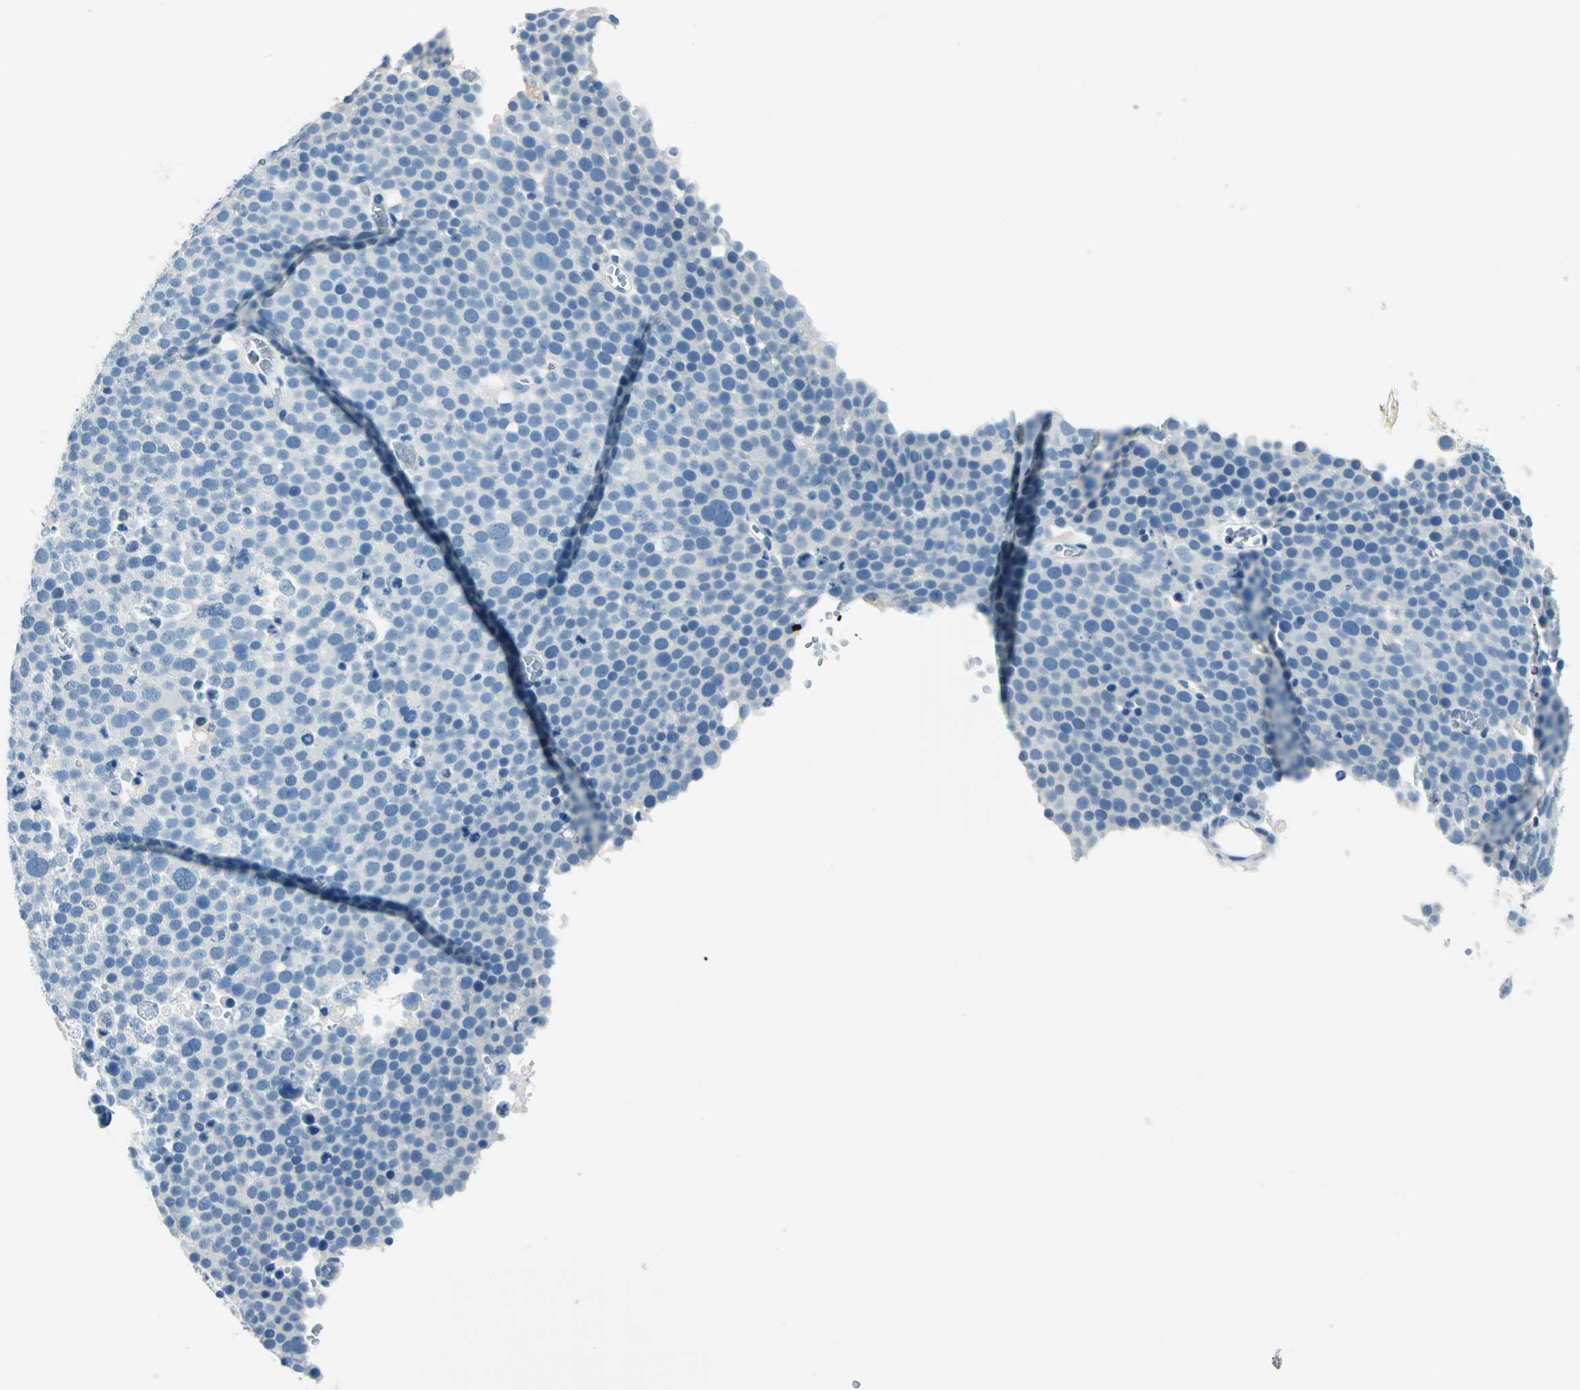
{"staining": {"intensity": "negative", "quantity": "none", "location": "none"}, "tissue": "testis cancer", "cell_type": "Tumor cells", "image_type": "cancer", "snomed": [{"axis": "morphology", "description": "Seminoma, NOS"}, {"axis": "topography", "description": "Testis"}], "caption": "Testis cancer (seminoma) was stained to show a protein in brown. There is no significant staining in tumor cells.", "gene": "AKR1A1", "patient": {"sex": "male", "age": 71}}